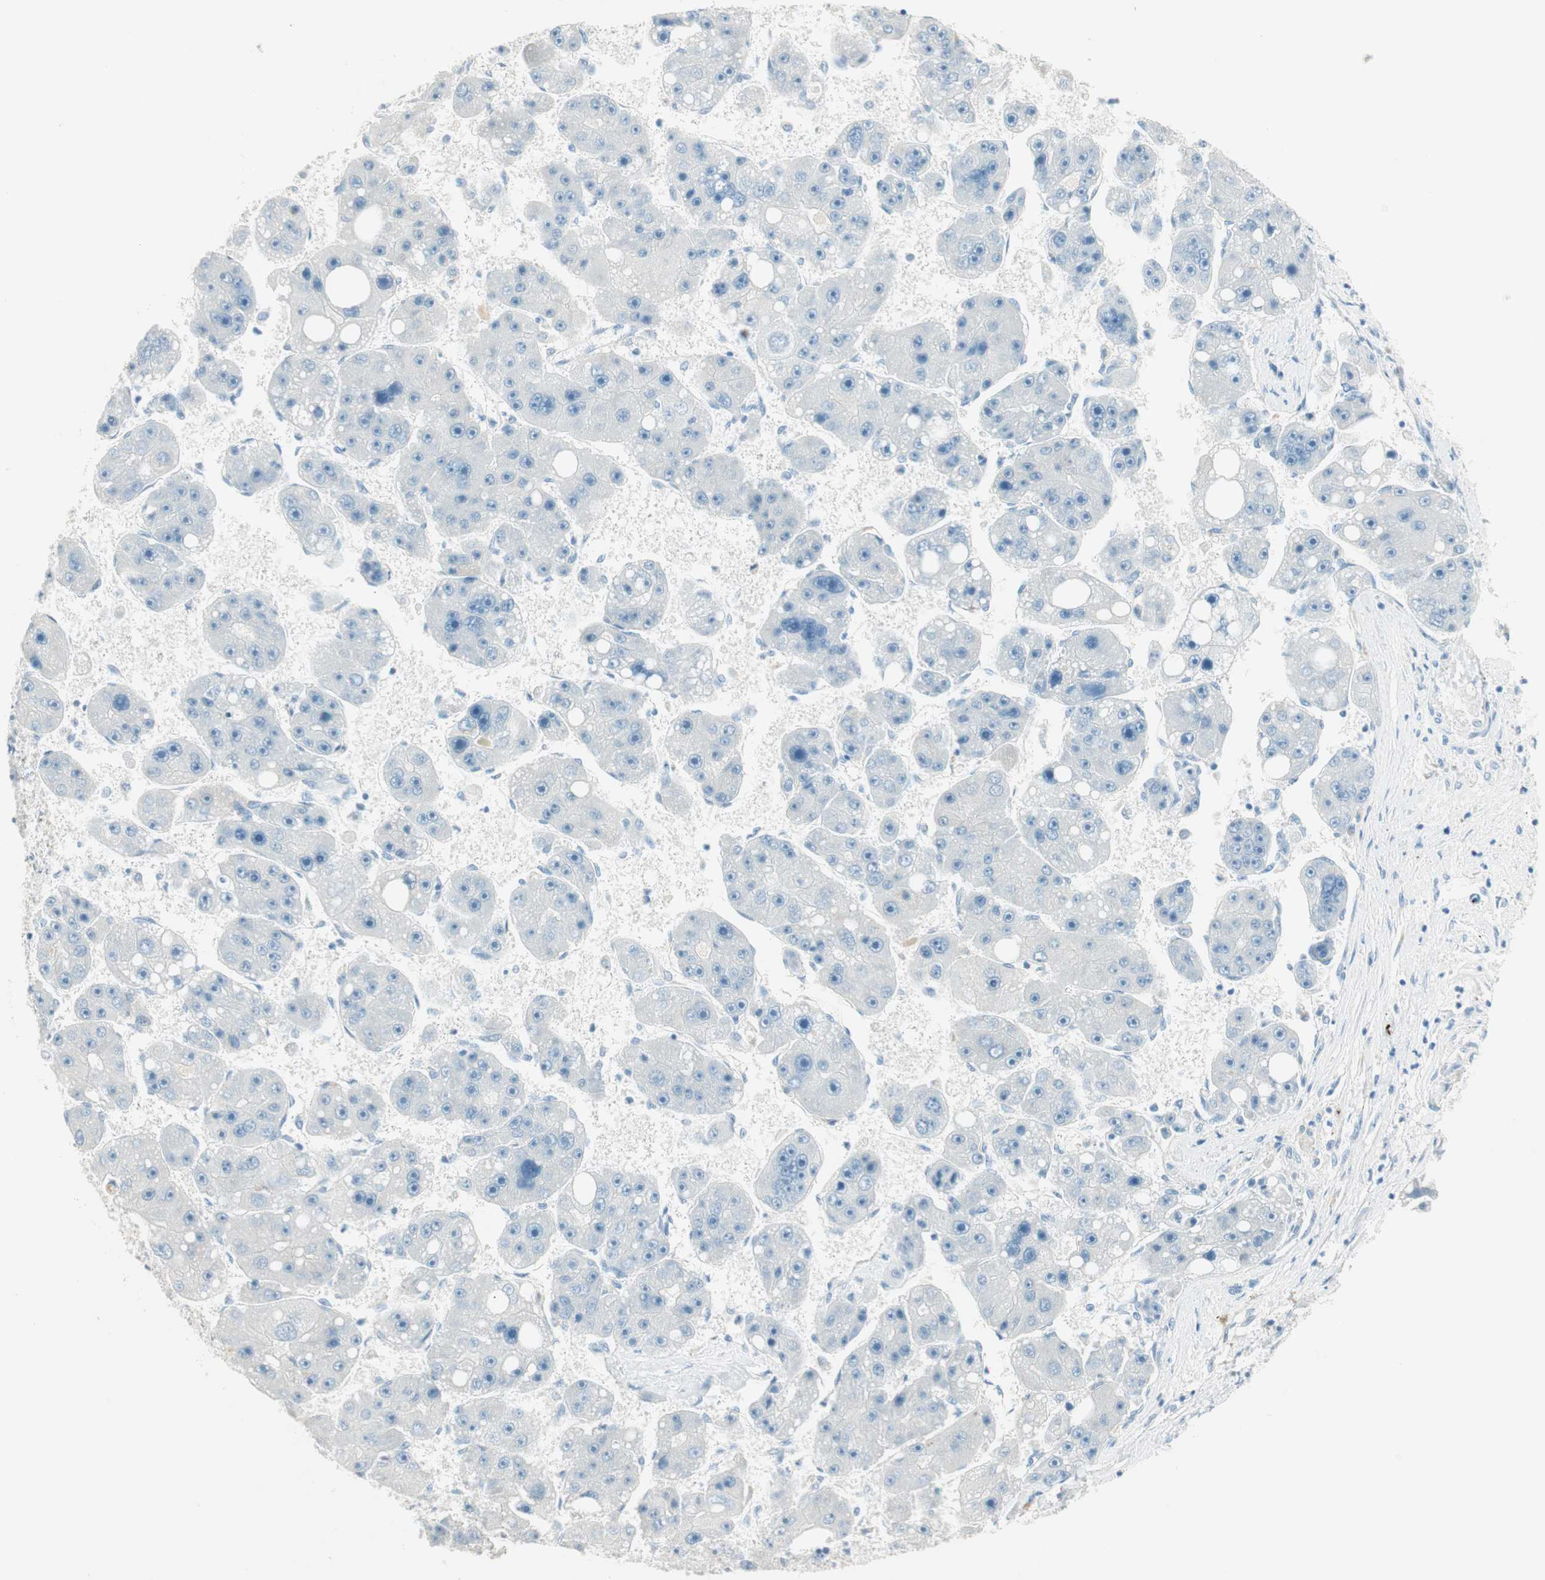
{"staining": {"intensity": "negative", "quantity": "none", "location": "none"}, "tissue": "liver cancer", "cell_type": "Tumor cells", "image_type": "cancer", "snomed": [{"axis": "morphology", "description": "Carcinoma, Hepatocellular, NOS"}, {"axis": "topography", "description": "Liver"}], "caption": "A micrograph of human liver cancer is negative for staining in tumor cells.", "gene": "HPGD", "patient": {"sex": "female", "age": 61}}